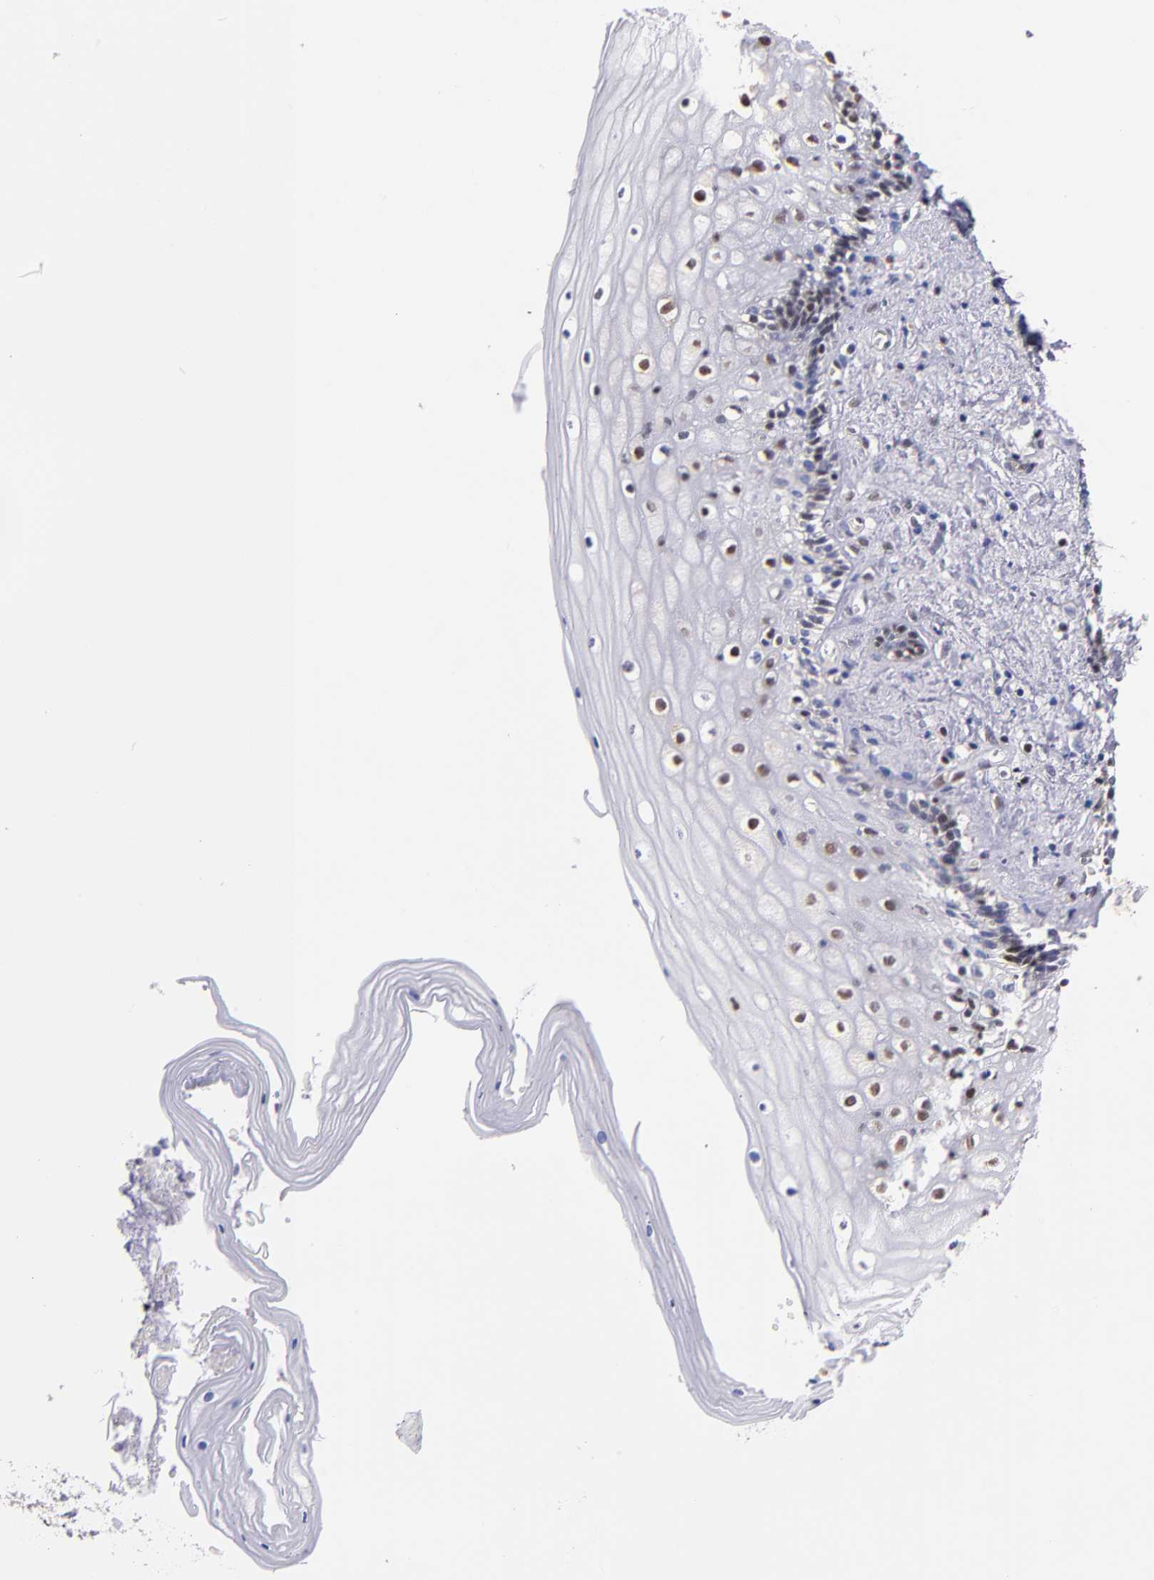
{"staining": {"intensity": "weak", "quantity": "<25%", "location": "nuclear"}, "tissue": "vagina", "cell_type": "Squamous epithelial cells", "image_type": "normal", "snomed": [{"axis": "morphology", "description": "Normal tissue, NOS"}, {"axis": "topography", "description": "Vagina"}], "caption": "IHC histopathology image of benign vagina: vagina stained with DAB reveals no significant protein expression in squamous epithelial cells.", "gene": "SRF", "patient": {"sex": "female", "age": 46}}